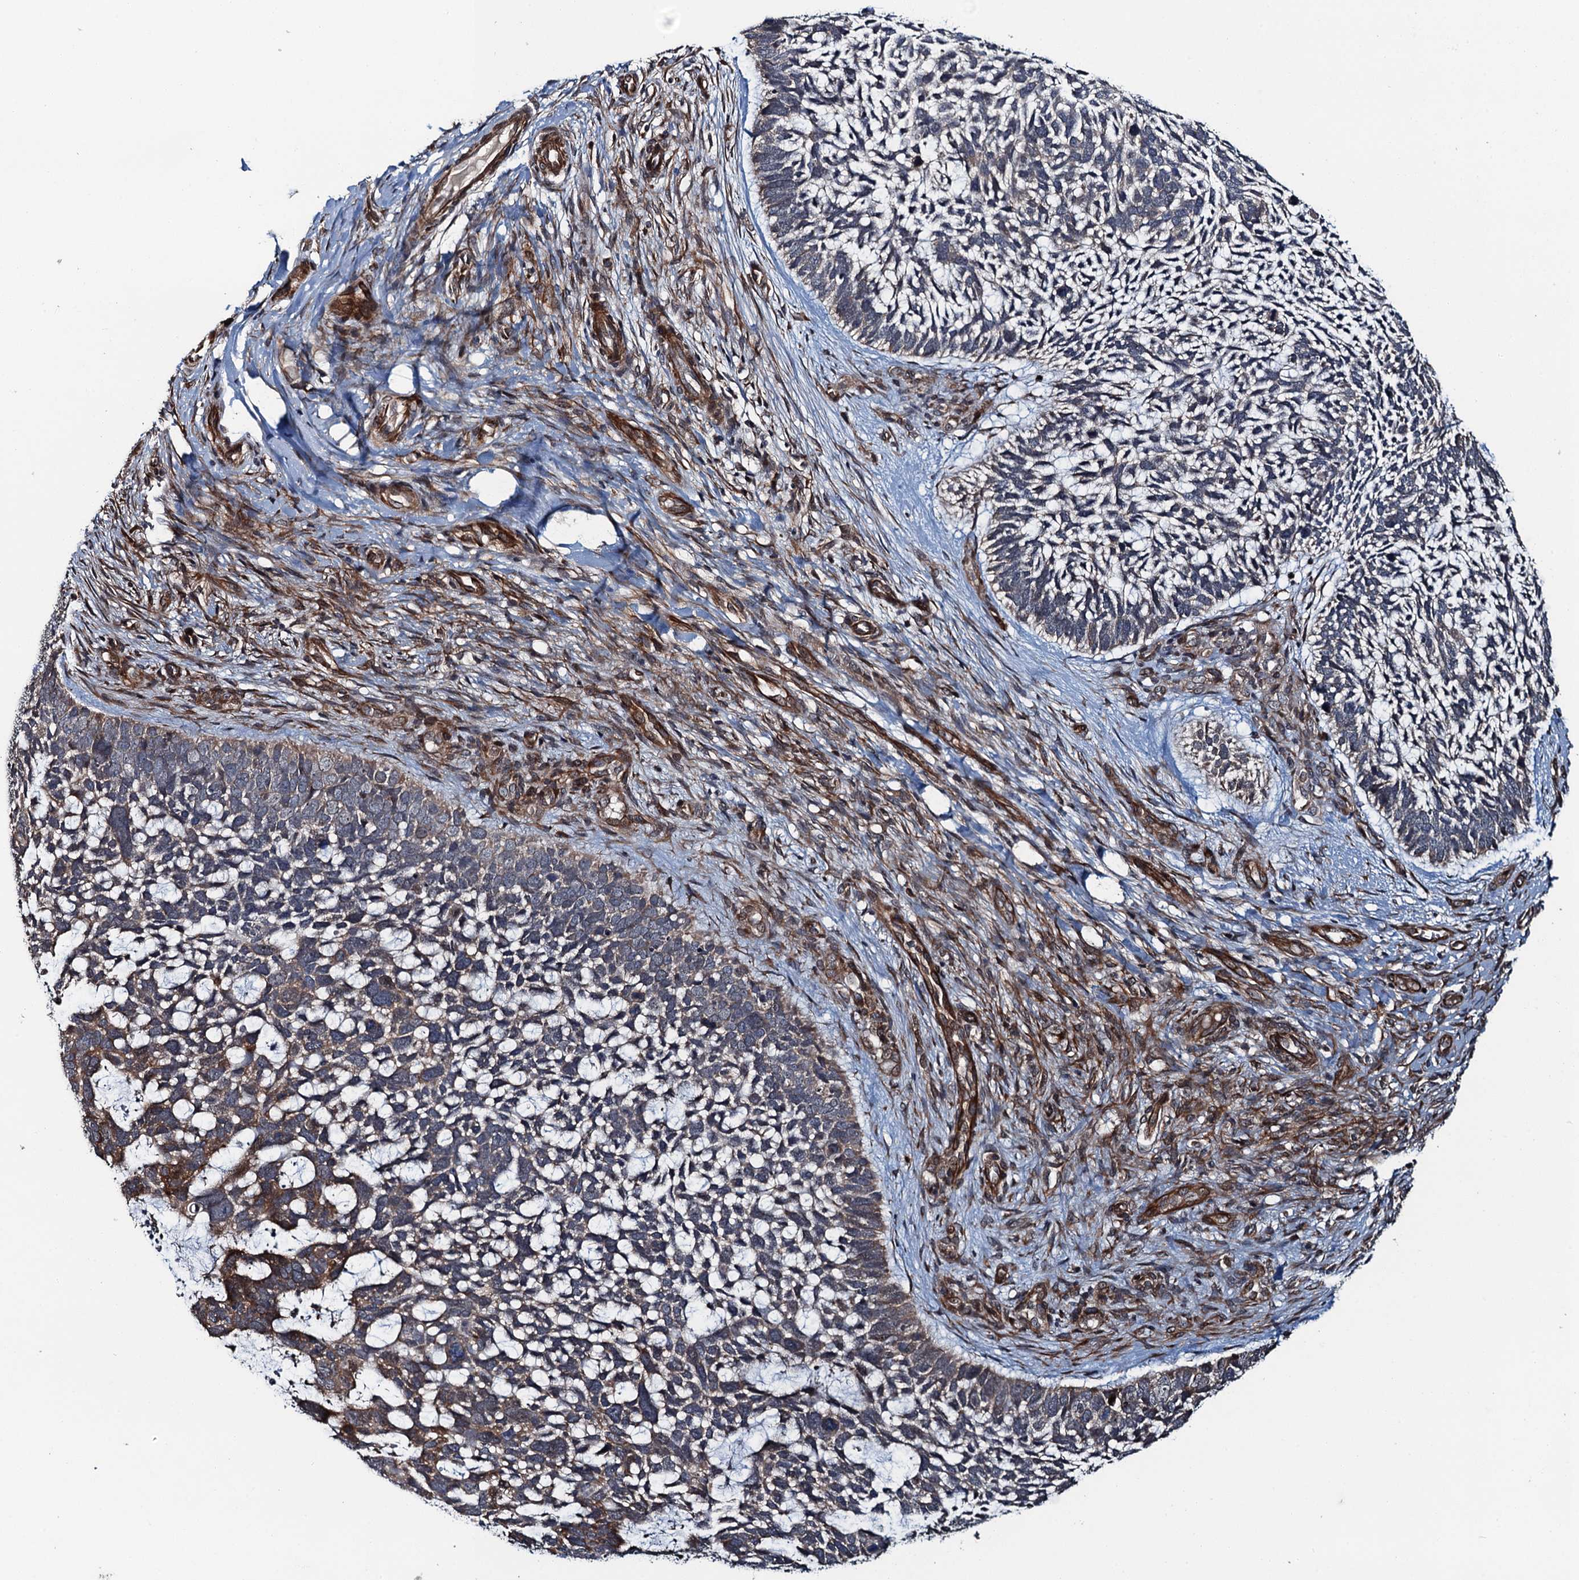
{"staining": {"intensity": "moderate", "quantity": "<25%", "location": "cytoplasmic/membranous"}, "tissue": "skin cancer", "cell_type": "Tumor cells", "image_type": "cancer", "snomed": [{"axis": "morphology", "description": "Basal cell carcinoma"}, {"axis": "topography", "description": "Skin"}], "caption": "Immunohistochemical staining of skin basal cell carcinoma reveals moderate cytoplasmic/membranous protein positivity in about <25% of tumor cells. Using DAB (3,3'-diaminobenzidine) (brown) and hematoxylin (blue) stains, captured at high magnification using brightfield microscopy.", "gene": "WHAMM", "patient": {"sex": "male", "age": 88}}